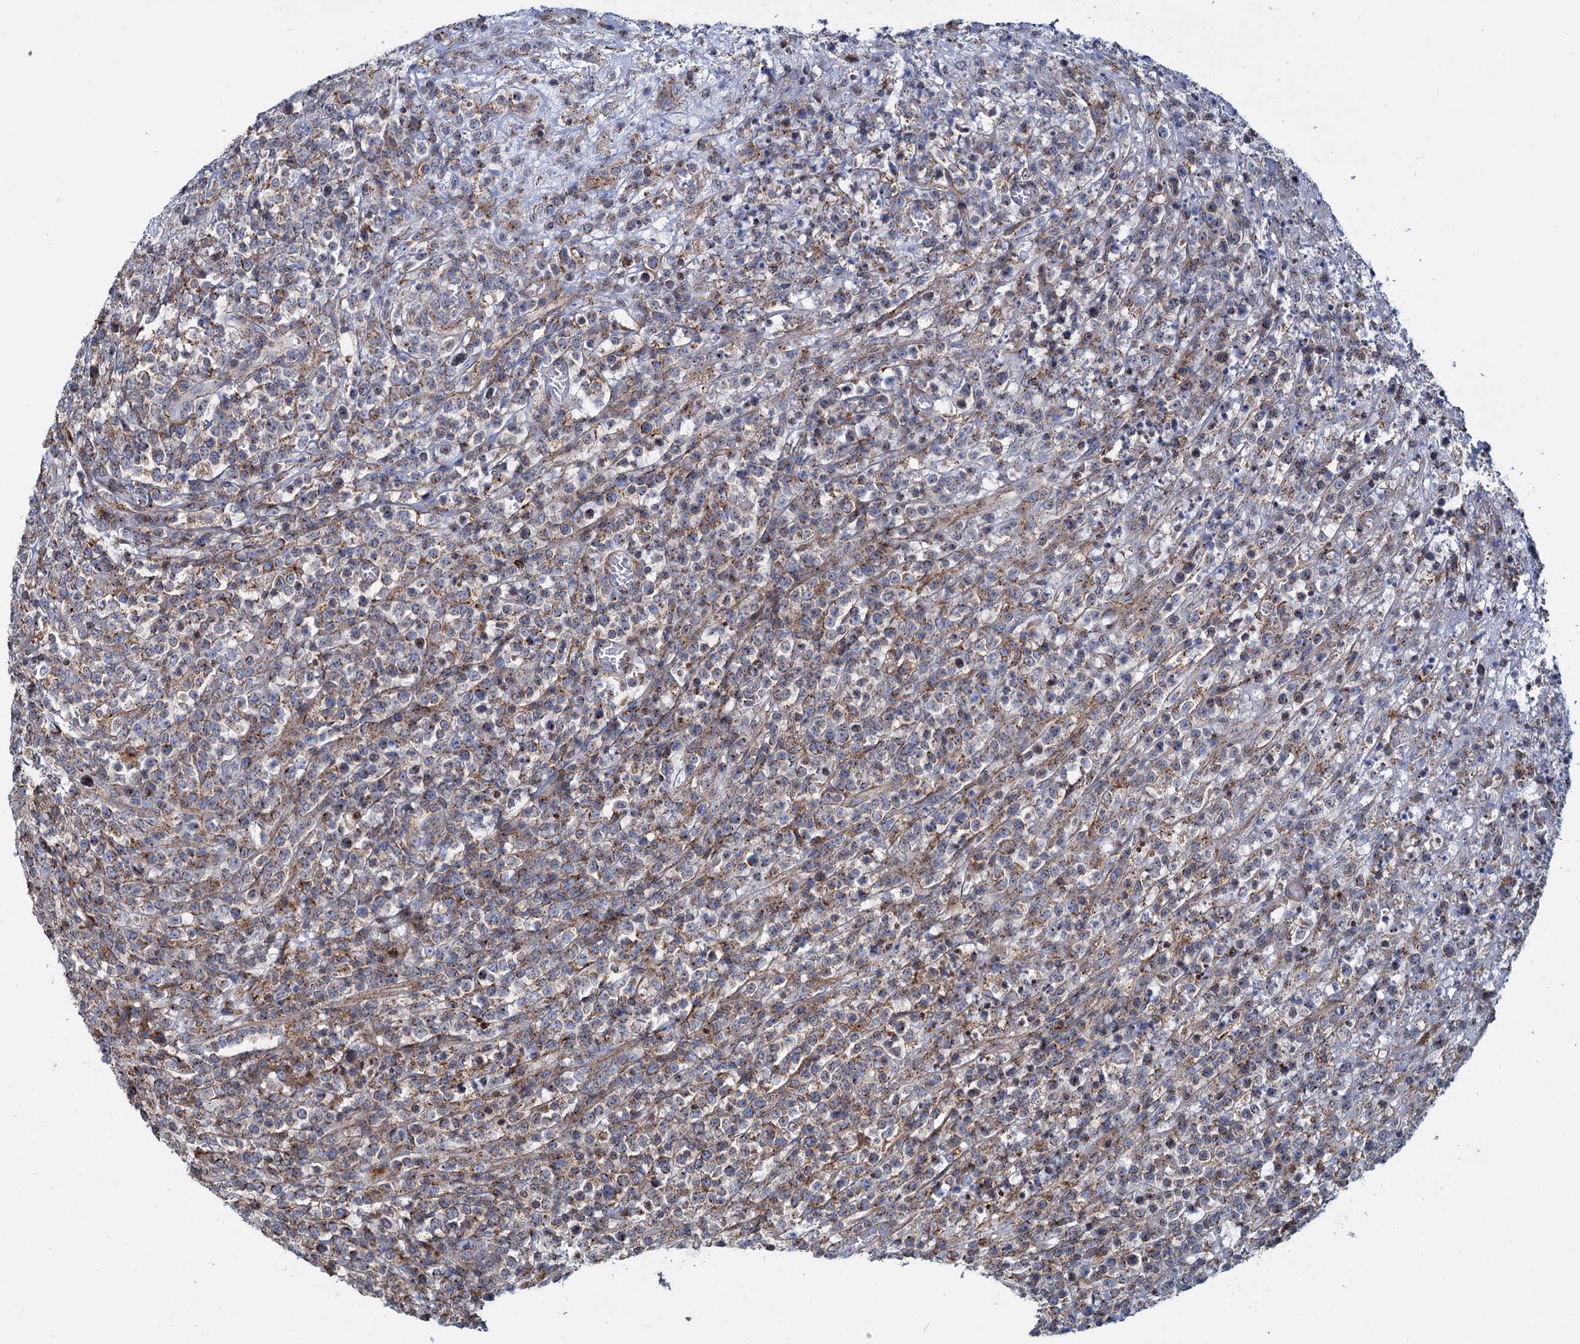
{"staining": {"intensity": "weak", "quantity": "25%-75%", "location": "cytoplasmic/membranous"}, "tissue": "lymphoma", "cell_type": "Tumor cells", "image_type": "cancer", "snomed": [{"axis": "morphology", "description": "Malignant lymphoma, non-Hodgkin's type, High grade"}, {"axis": "topography", "description": "Colon"}], "caption": "Protein staining of lymphoma tissue exhibits weak cytoplasmic/membranous positivity in about 25%-75% of tumor cells.", "gene": "PSEN1", "patient": {"sex": "female", "age": 53}}